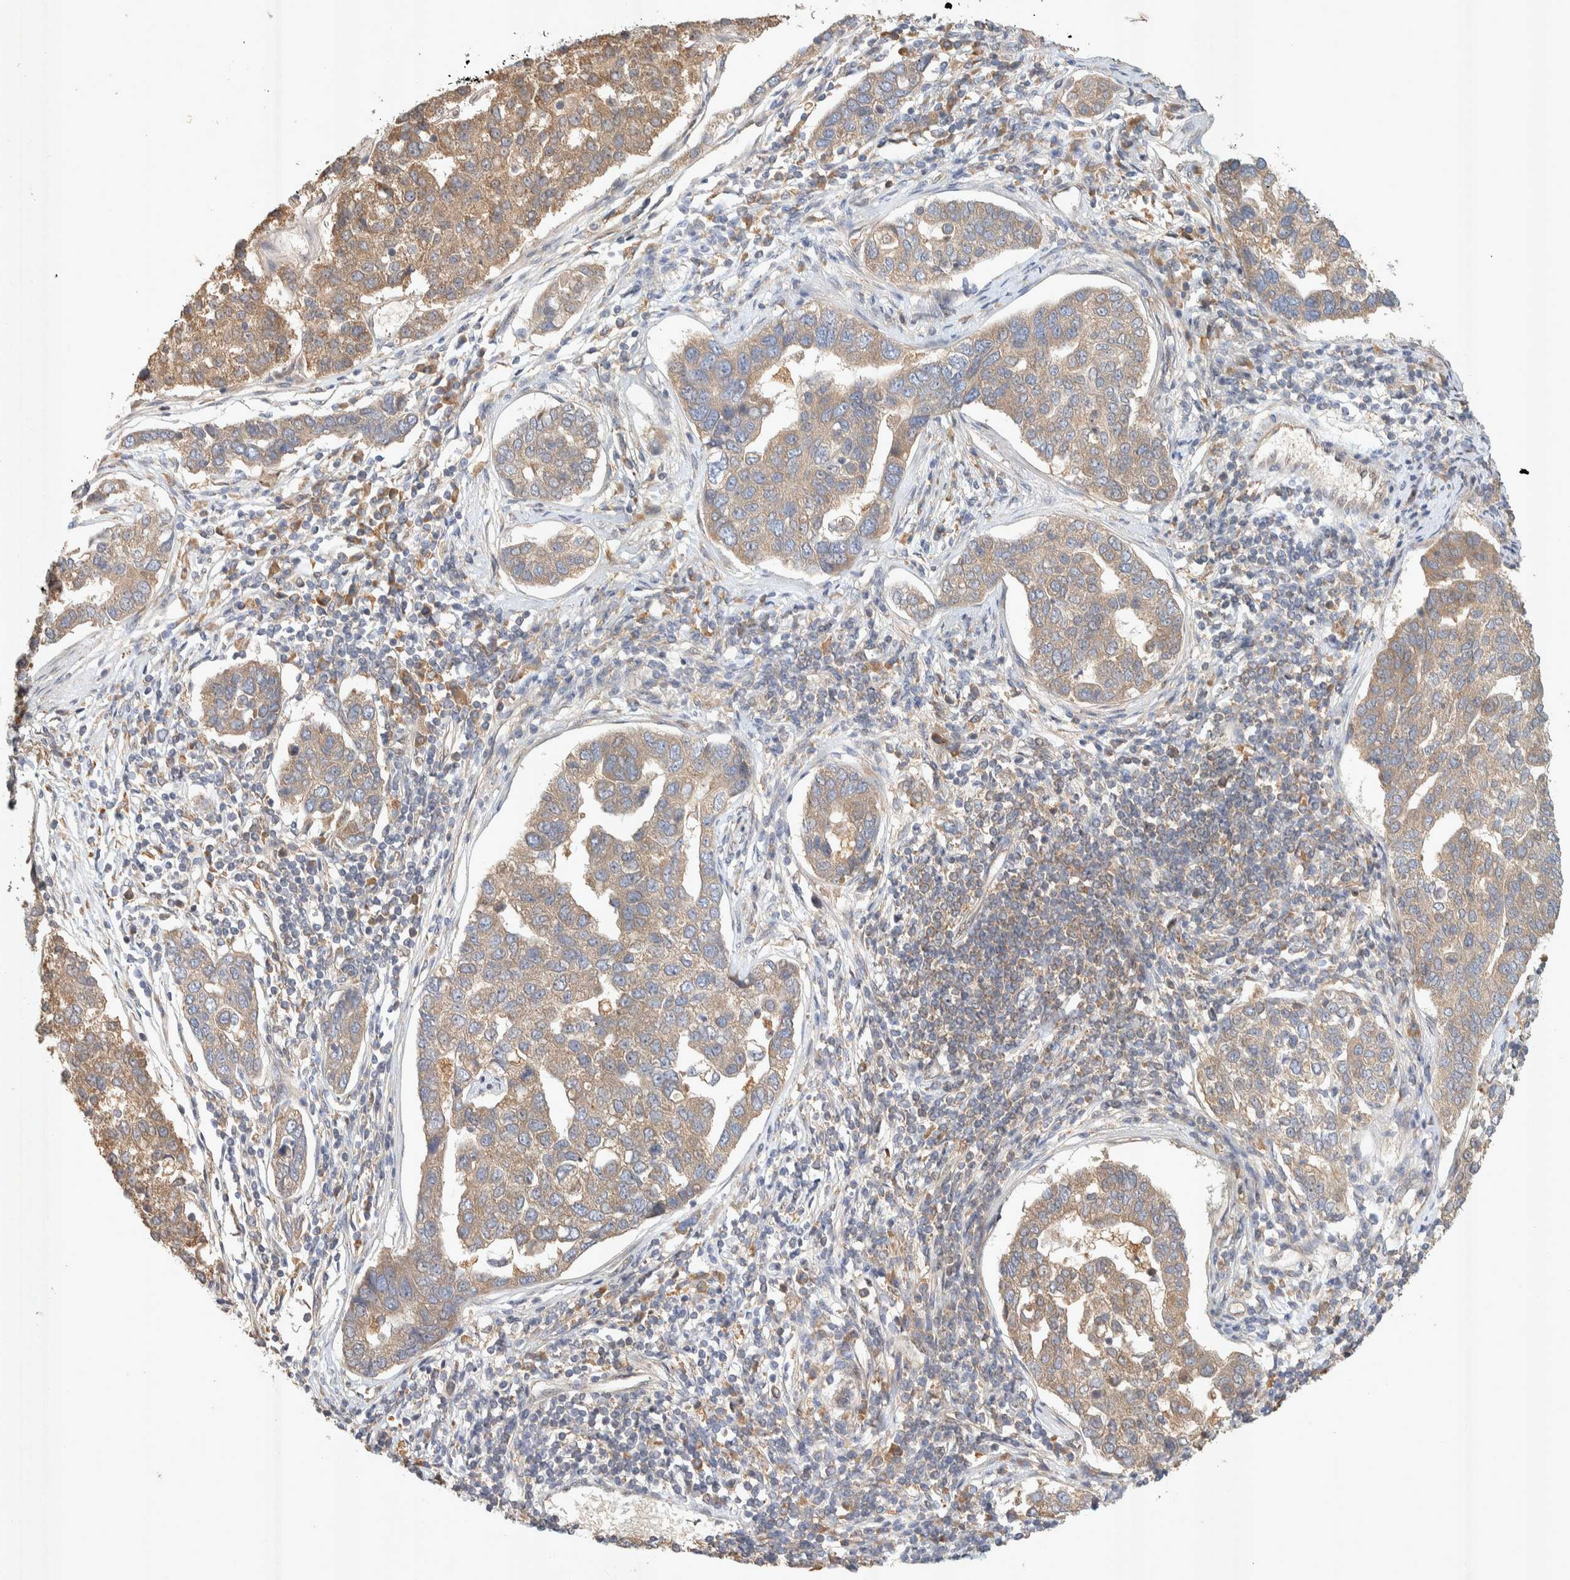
{"staining": {"intensity": "moderate", "quantity": "25%-75%", "location": "cytoplasmic/membranous"}, "tissue": "pancreatic cancer", "cell_type": "Tumor cells", "image_type": "cancer", "snomed": [{"axis": "morphology", "description": "Adenocarcinoma, NOS"}, {"axis": "topography", "description": "Pancreas"}], "caption": "The immunohistochemical stain shows moderate cytoplasmic/membranous staining in tumor cells of pancreatic cancer tissue.", "gene": "PXK", "patient": {"sex": "female", "age": 61}}